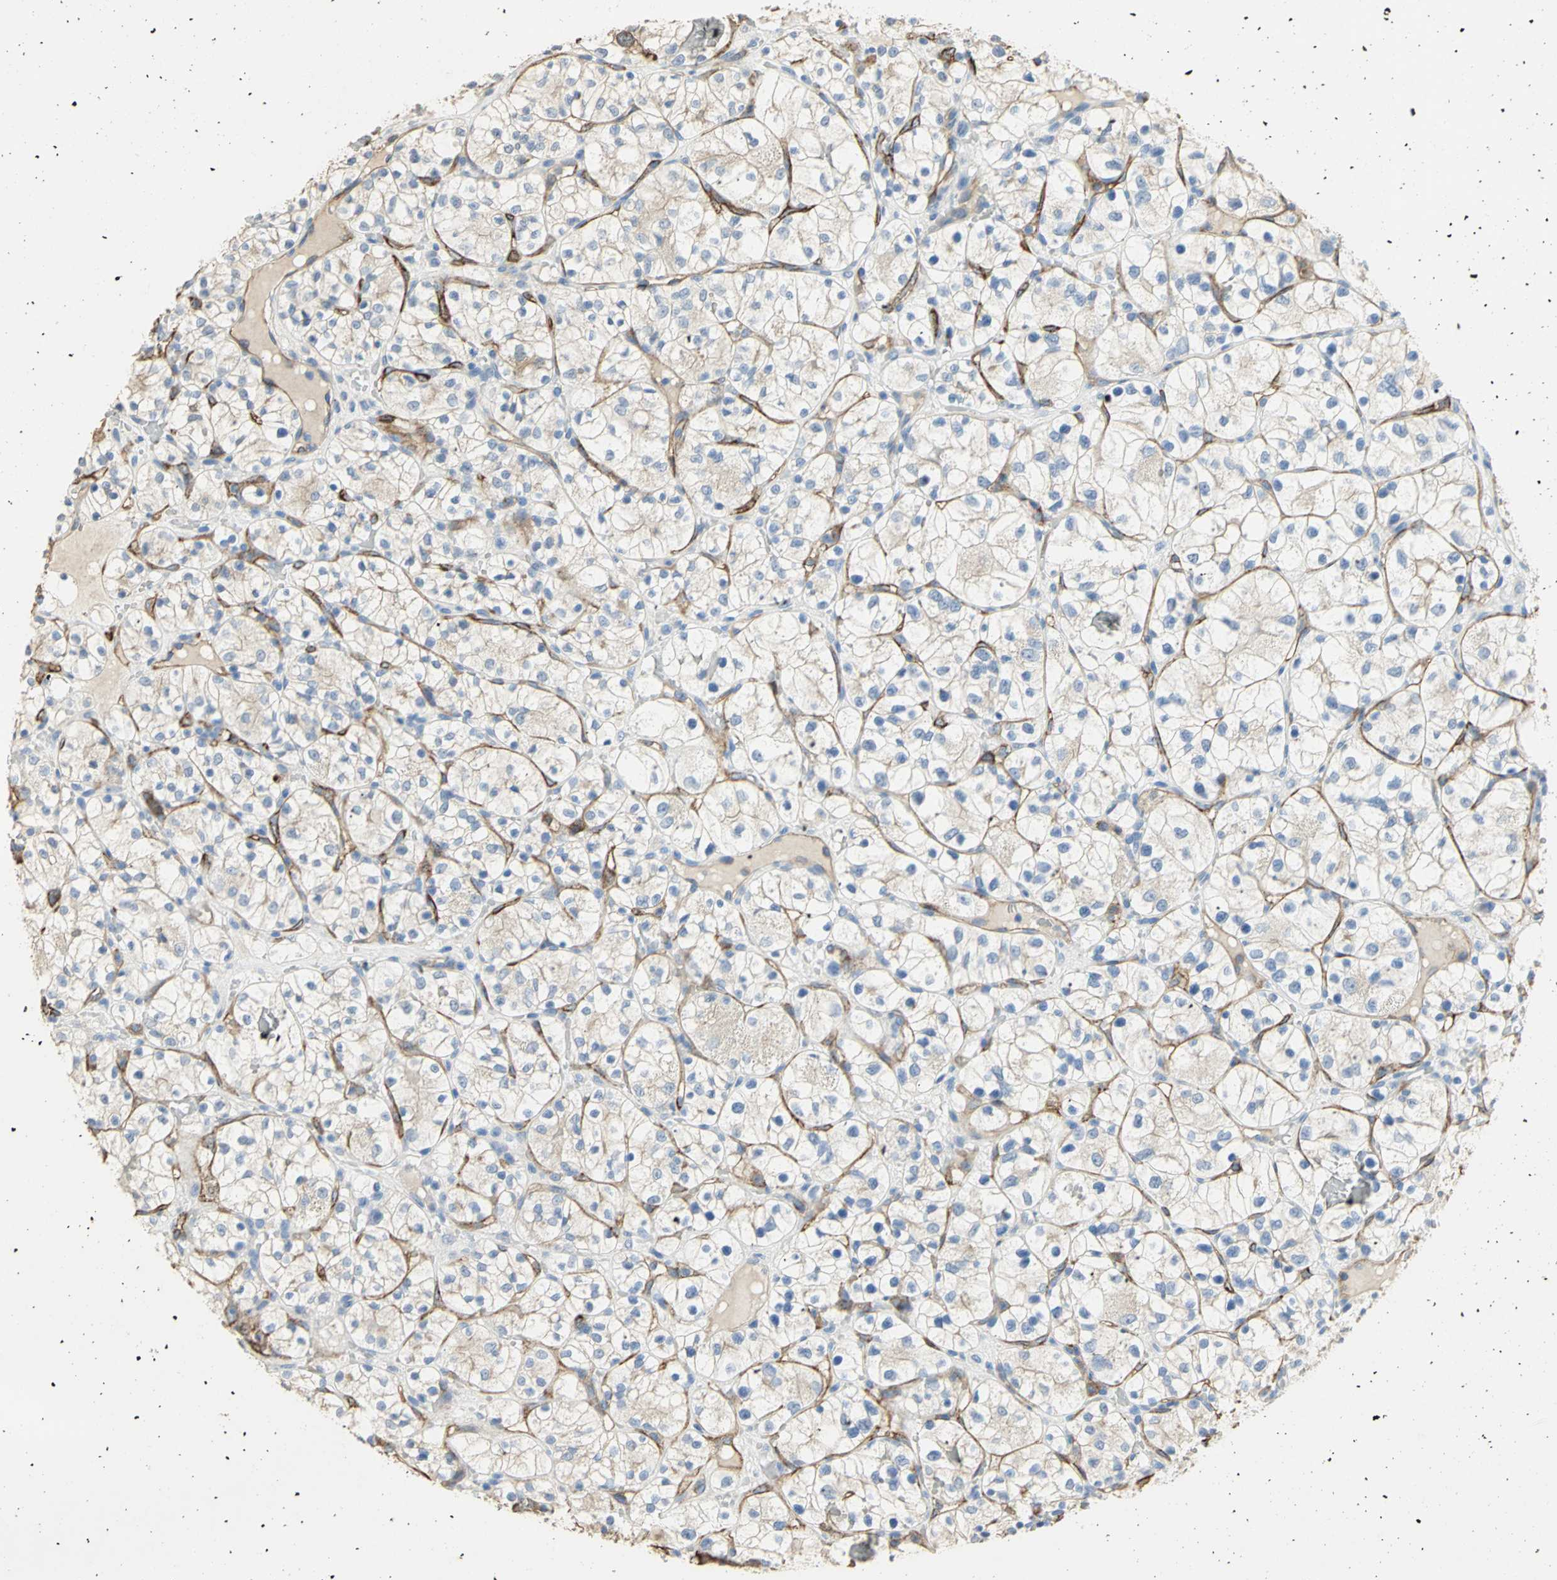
{"staining": {"intensity": "negative", "quantity": "none", "location": "none"}, "tissue": "renal cancer", "cell_type": "Tumor cells", "image_type": "cancer", "snomed": [{"axis": "morphology", "description": "Adenocarcinoma, NOS"}, {"axis": "topography", "description": "Kidney"}], "caption": "Histopathology image shows no significant protein staining in tumor cells of renal cancer (adenocarcinoma). The staining is performed using DAB brown chromogen with nuclei counter-stained in using hematoxylin.", "gene": "DLGAP5", "patient": {"sex": "female", "age": 60}}